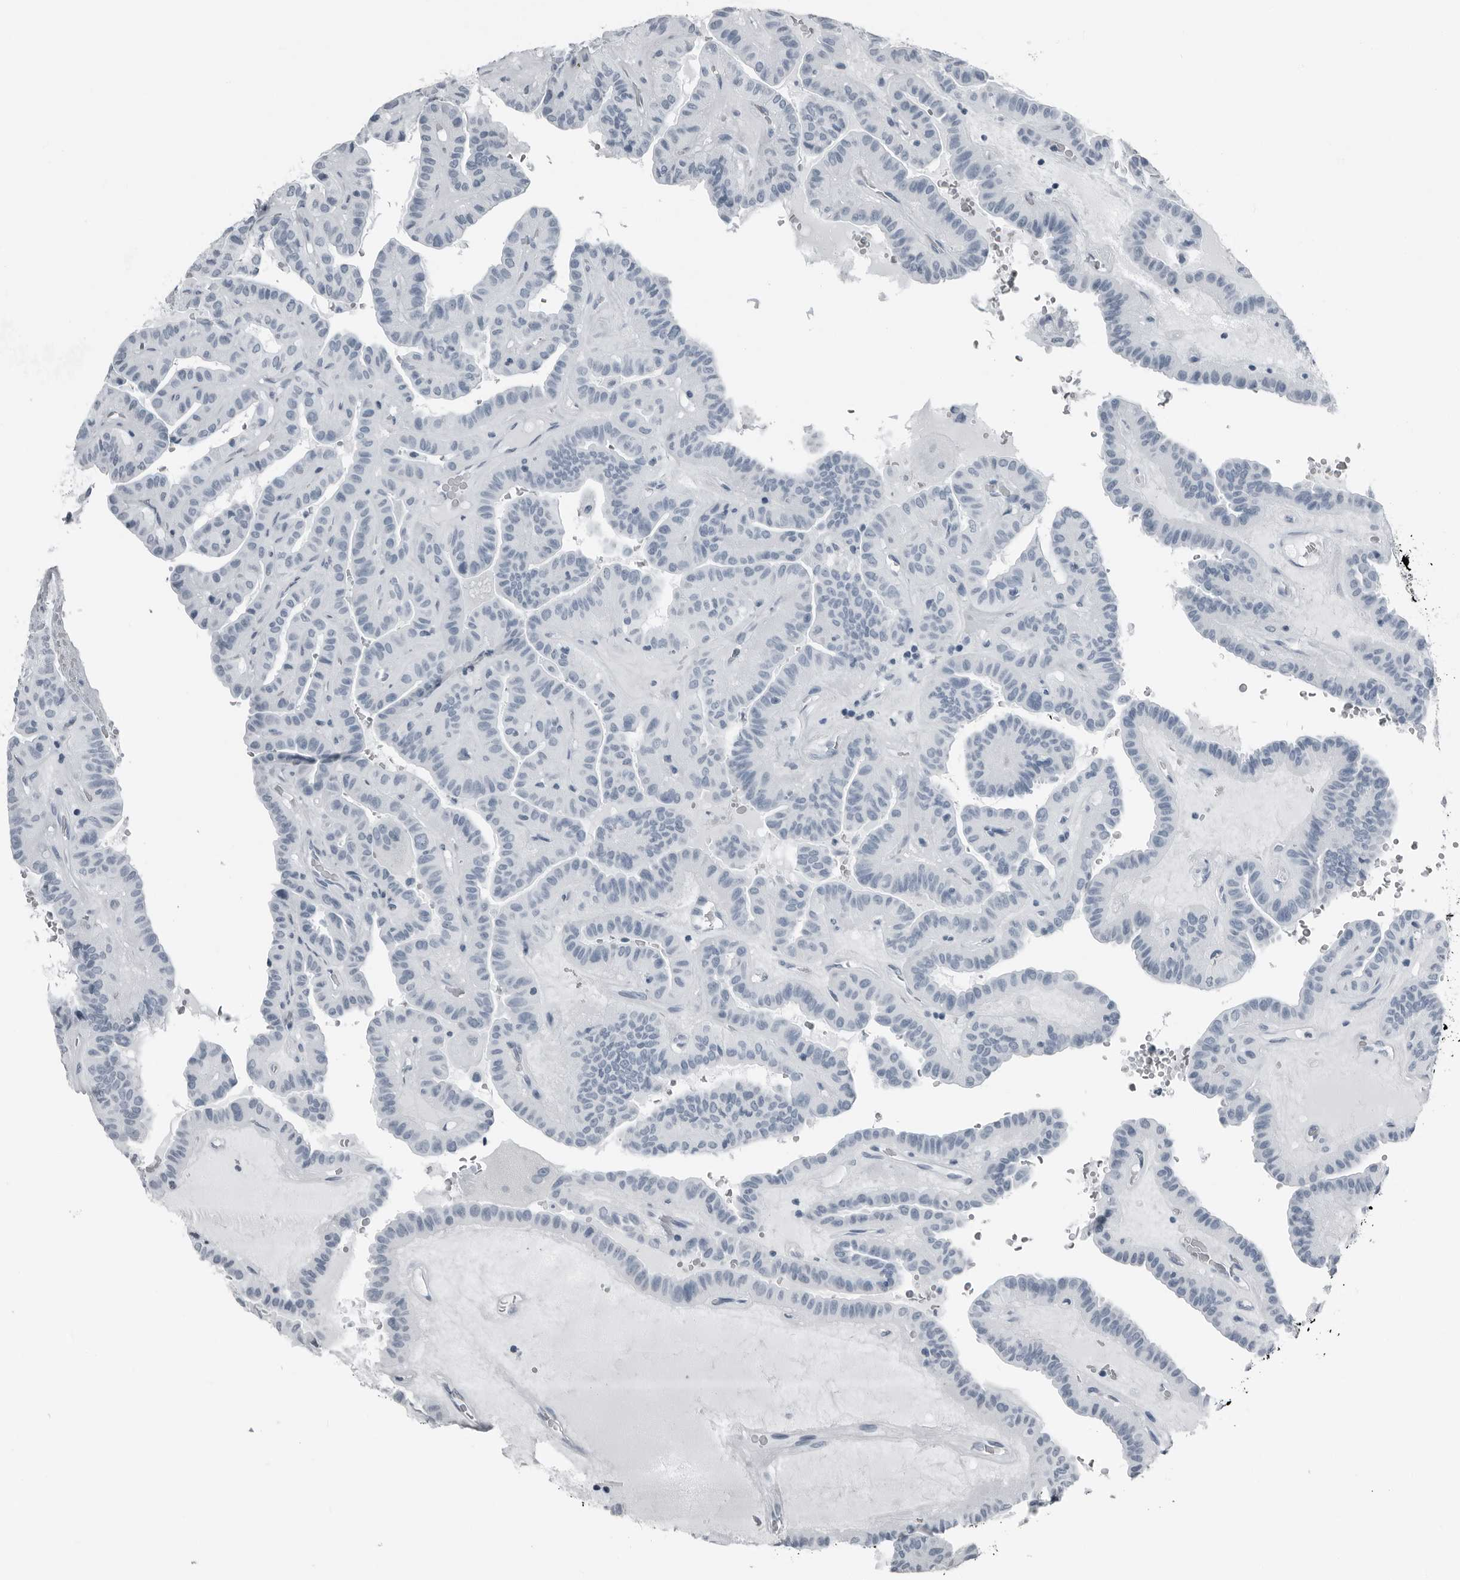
{"staining": {"intensity": "negative", "quantity": "none", "location": "none"}, "tissue": "thyroid cancer", "cell_type": "Tumor cells", "image_type": "cancer", "snomed": [{"axis": "morphology", "description": "Papillary adenocarcinoma, NOS"}, {"axis": "topography", "description": "Thyroid gland"}], "caption": "Thyroid cancer (papillary adenocarcinoma) stained for a protein using IHC exhibits no positivity tumor cells.", "gene": "PRSS1", "patient": {"sex": "male", "age": 77}}